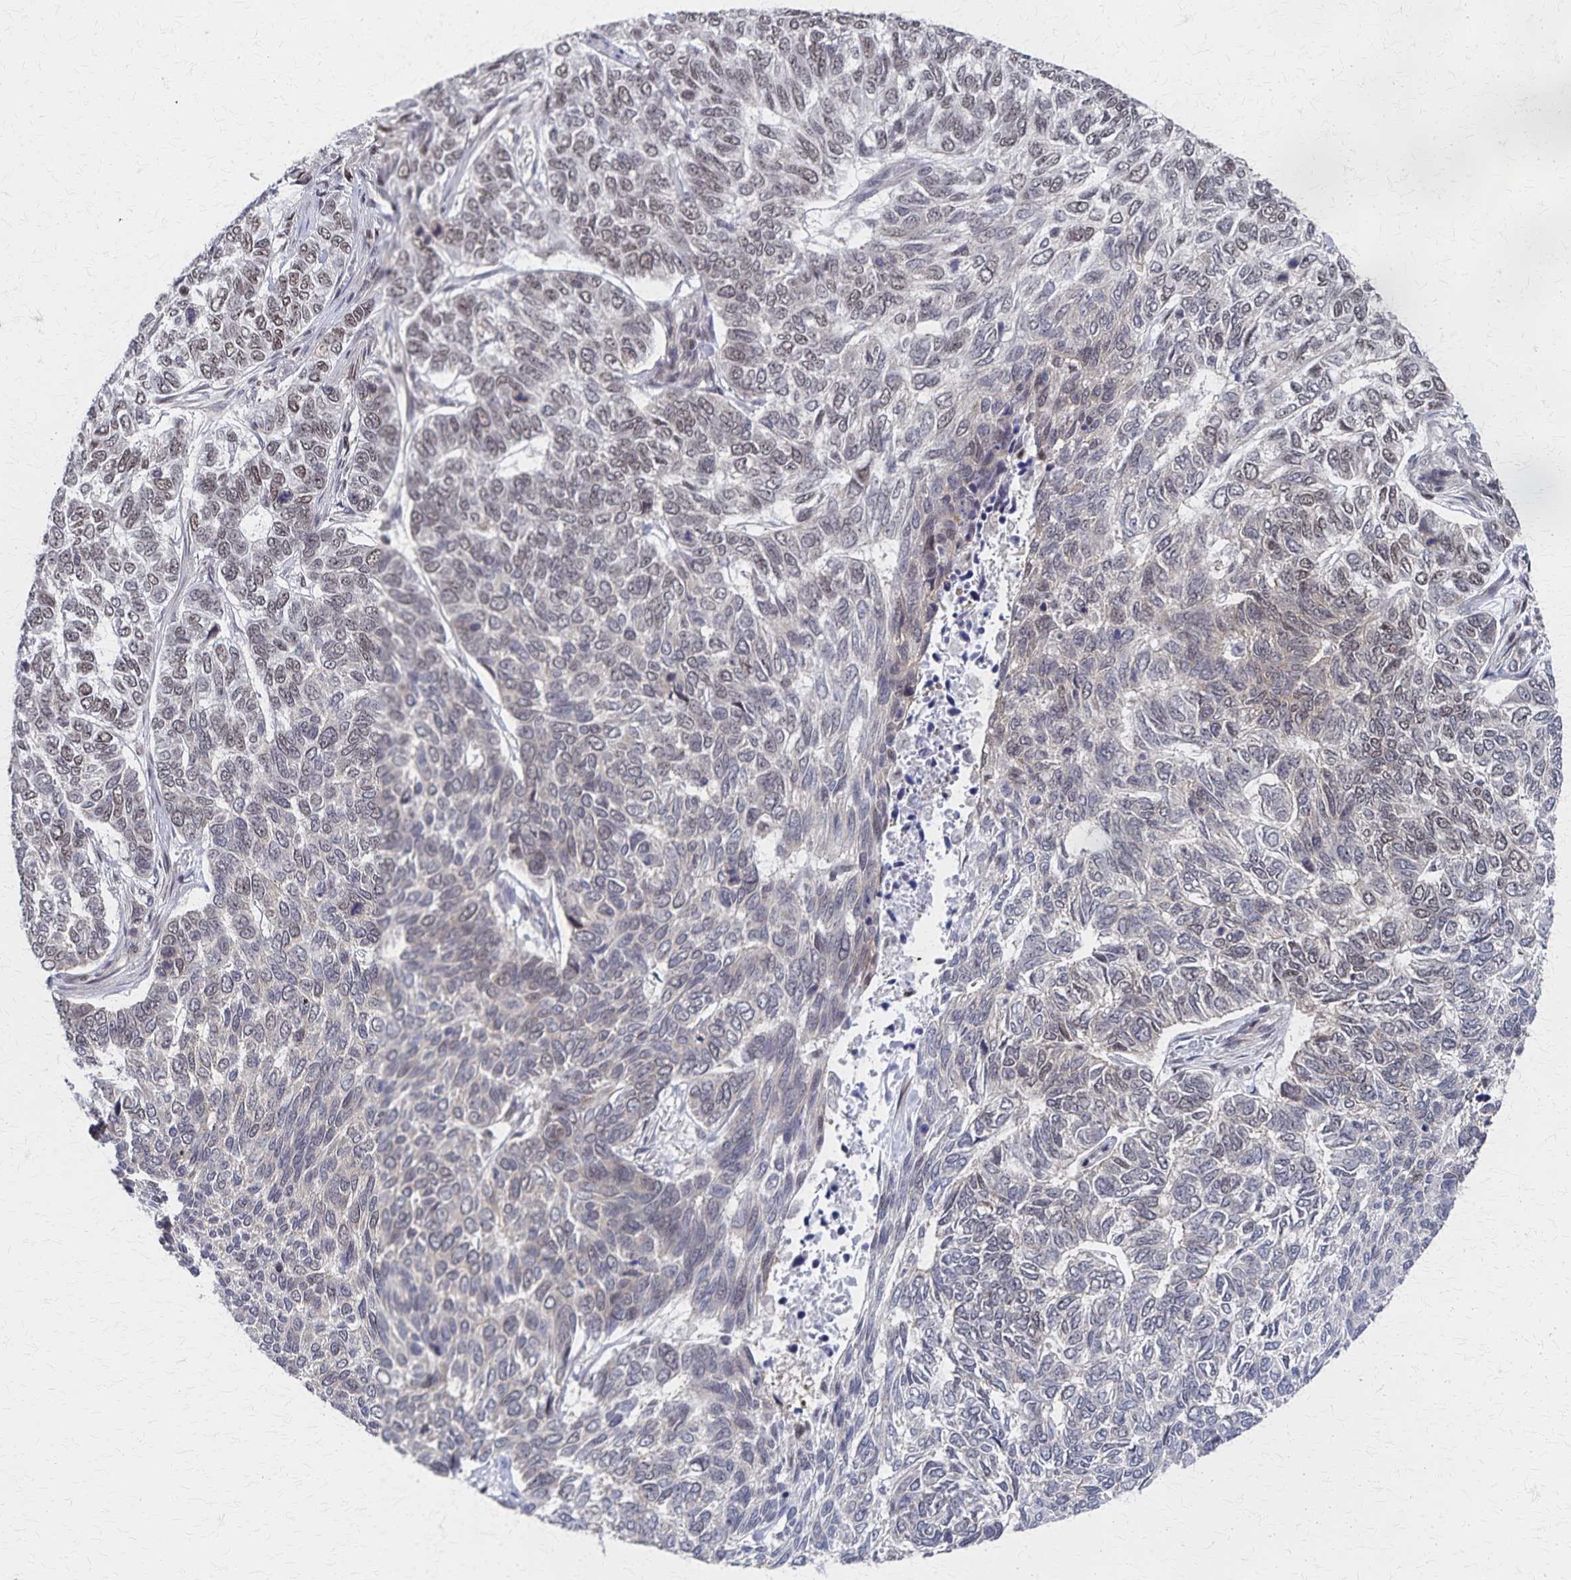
{"staining": {"intensity": "weak", "quantity": "<25%", "location": "nuclear"}, "tissue": "skin cancer", "cell_type": "Tumor cells", "image_type": "cancer", "snomed": [{"axis": "morphology", "description": "Basal cell carcinoma"}, {"axis": "topography", "description": "Skin"}], "caption": "Immunohistochemical staining of human skin cancer demonstrates no significant expression in tumor cells.", "gene": "GTF2B", "patient": {"sex": "female", "age": 65}}